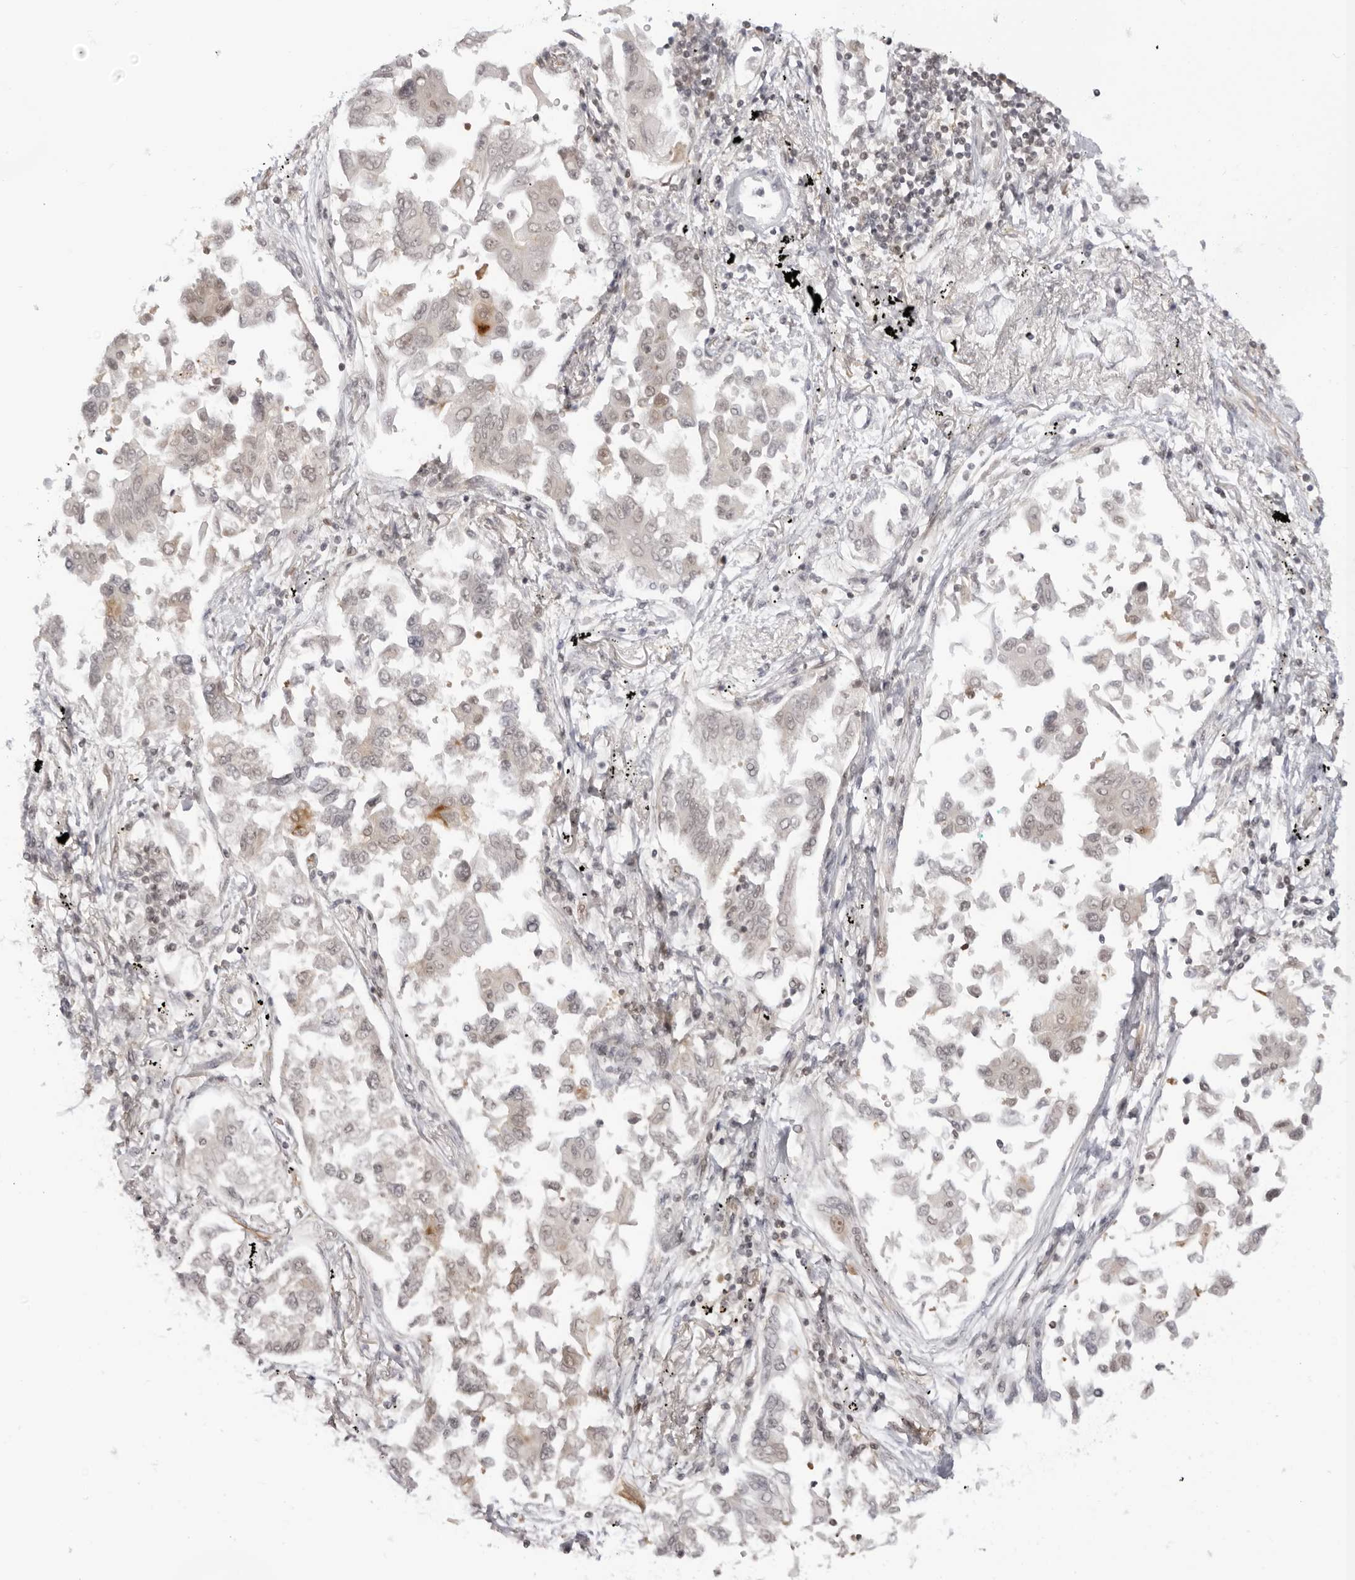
{"staining": {"intensity": "negative", "quantity": "none", "location": "none"}, "tissue": "lung cancer", "cell_type": "Tumor cells", "image_type": "cancer", "snomed": [{"axis": "morphology", "description": "Adenocarcinoma, NOS"}, {"axis": "topography", "description": "Lung"}], "caption": "A high-resolution histopathology image shows immunohistochemistry staining of lung cancer (adenocarcinoma), which reveals no significant expression in tumor cells.", "gene": "RNF146", "patient": {"sex": "female", "age": 67}}